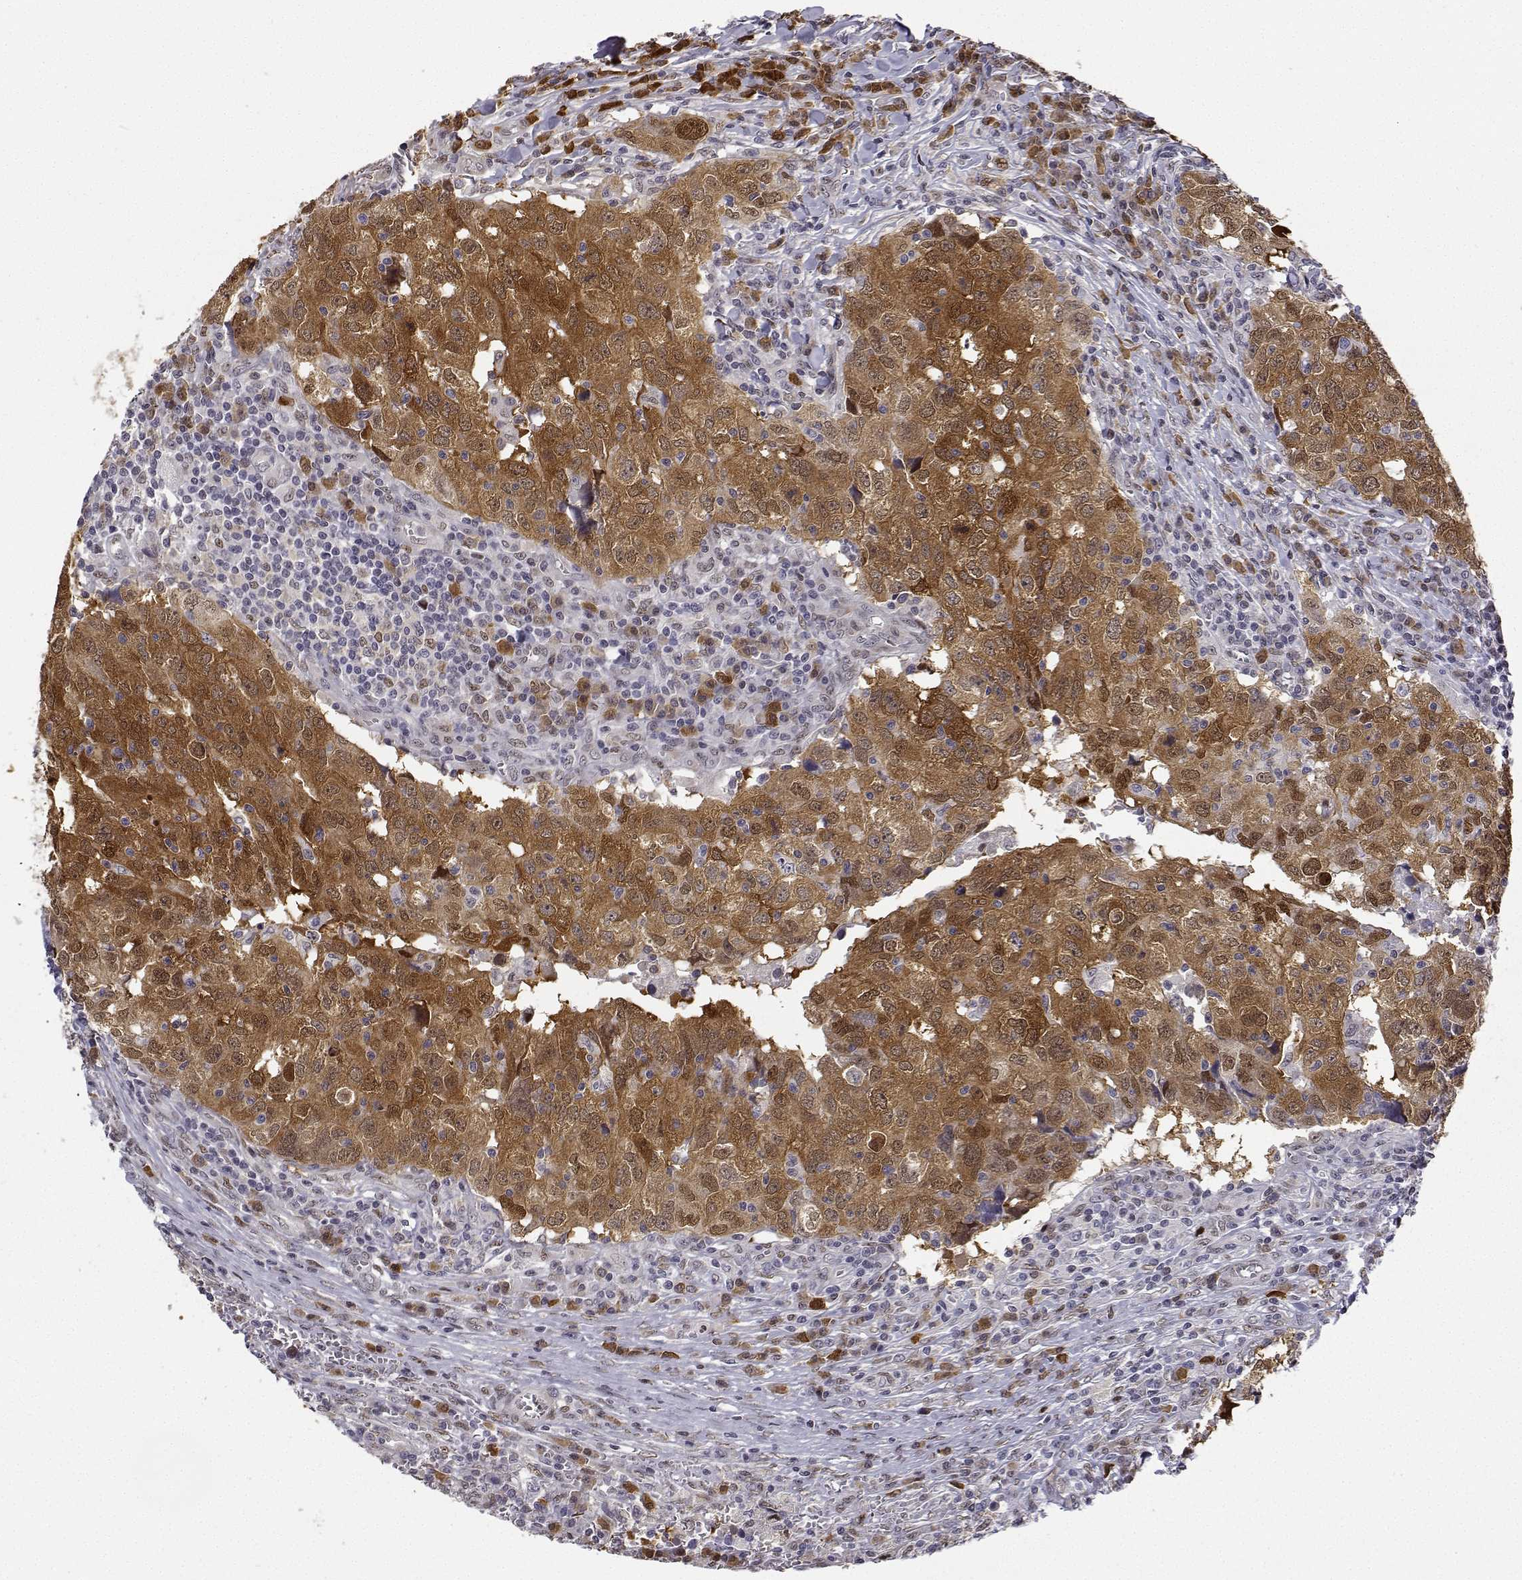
{"staining": {"intensity": "moderate", "quantity": ">75%", "location": "cytoplasmic/membranous,nuclear"}, "tissue": "breast cancer", "cell_type": "Tumor cells", "image_type": "cancer", "snomed": [{"axis": "morphology", "description": "Duct carcinoma"}, {"axis": "topography", "description": "Breast"}], "caption": "High-power microscopy captured an IHC photomicrograph of breast cancer, revealing moderate cytoplasmic/membranous and nuclear expression in approximately >75% of tumor cells.", "gene": "PHGDH", "patient": {"sex": "female", "age": 30}}